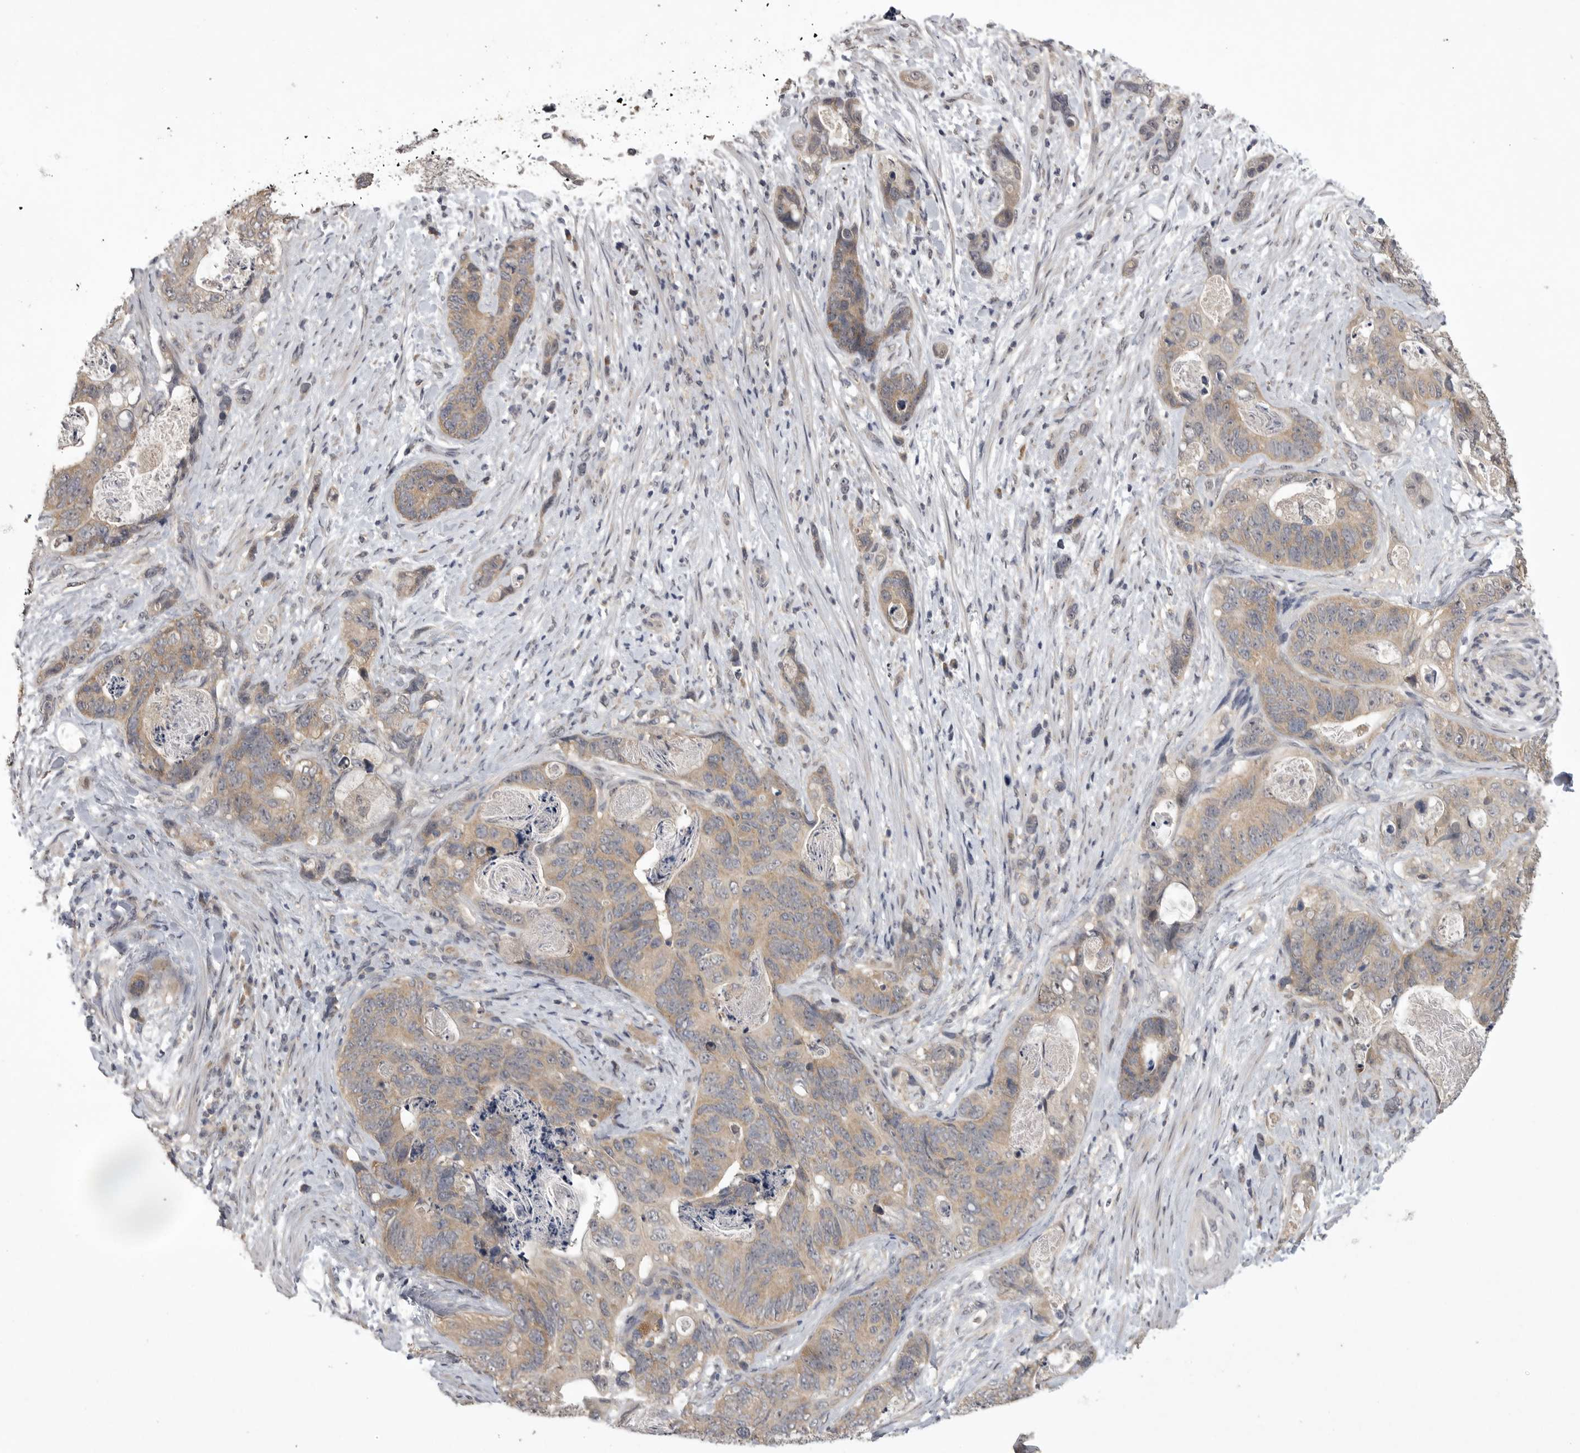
{"staining": {"intensity": "moderate", "quantity": ">75%", "location": "cytoplasmic/membranous"}, "tissue": "stomach cancer", "cell_type": "Tumor cells", "image_type": "cancer", "snomed": [{"axis": "morphology", "description": "Normal tissue, NOS"}, {"axis": "morphology", "description": "Adenocarcinoma, NOS"}, {"axis": "topography", "description": "Stomach"}], "caption": "The photomicrograph demonstrates staining of adenocarcinoma (stomach), revealing moderate cytoplasmic/membranous protein staining (brown color) within tumor cells.", "gene": "ZNF114", "patient": {"sex": "female", "age": 89}}